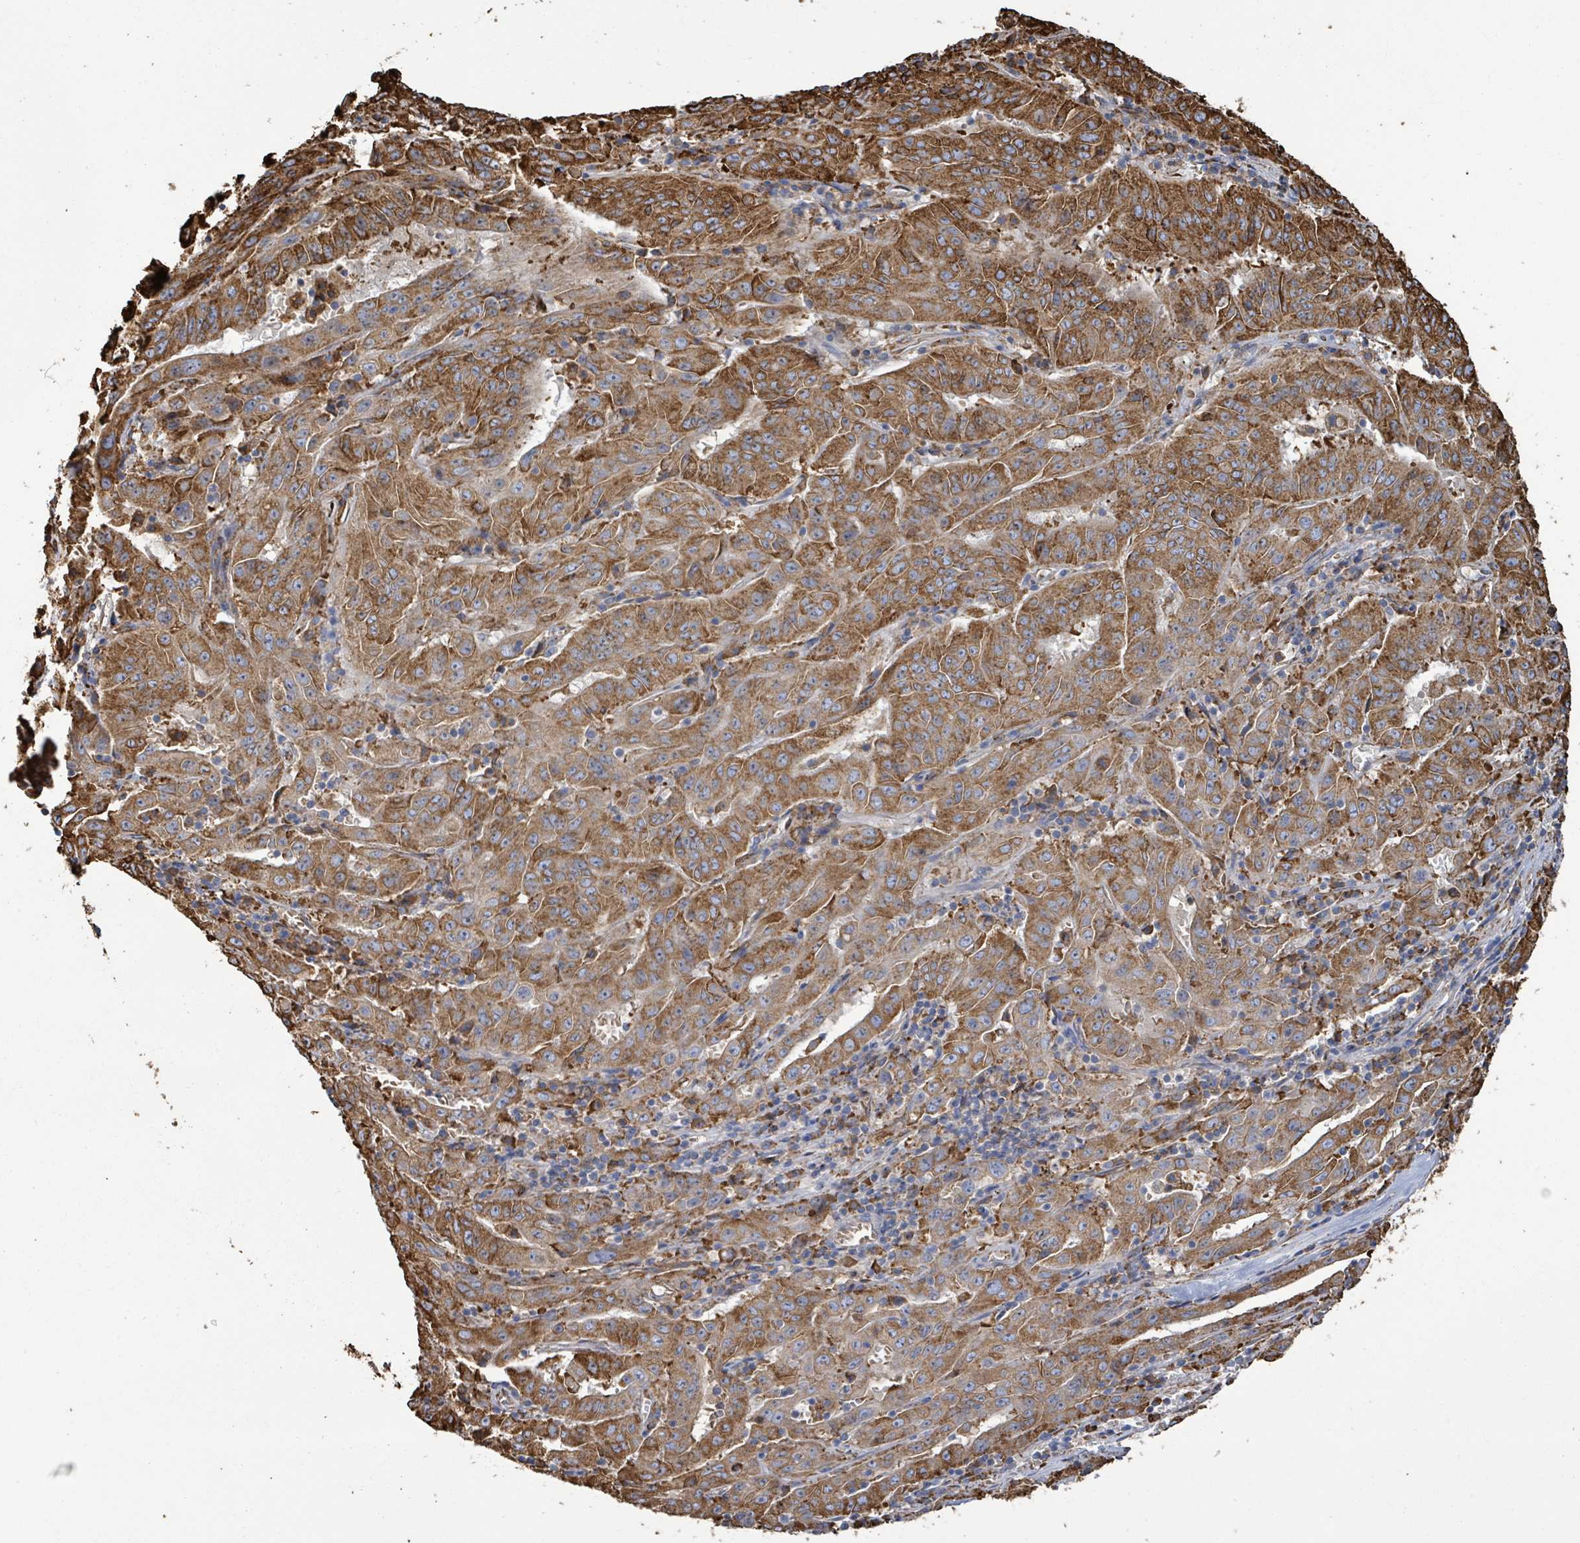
{"staining": {"intensity": "moderate", "quantity": ">75%", "location": "cytoplasmic/membranous"}, "tissue": "pancreatic cancer", "cell_type": "Tumor cells", "image_type": "cancer", "snomed": [{"axis": "morphology", "description": "Adenocarcinoma, NOS"}, {"axis": "topography", "description": "Pancreas"}], "caption": "Tumor cells exhibit medium levels of moderate cytoplasmic/membranous positivity in about >75% of cells in pancreatic adenocarcinoma. The staining was performed using DAB (3,3'-diaminobenzidine), with brown indicating positive protein expression. Nuclei are stained blue with hematoxylin.", "gene": "RFPL4A", "patient": {"sex": "male", "age": 63}}